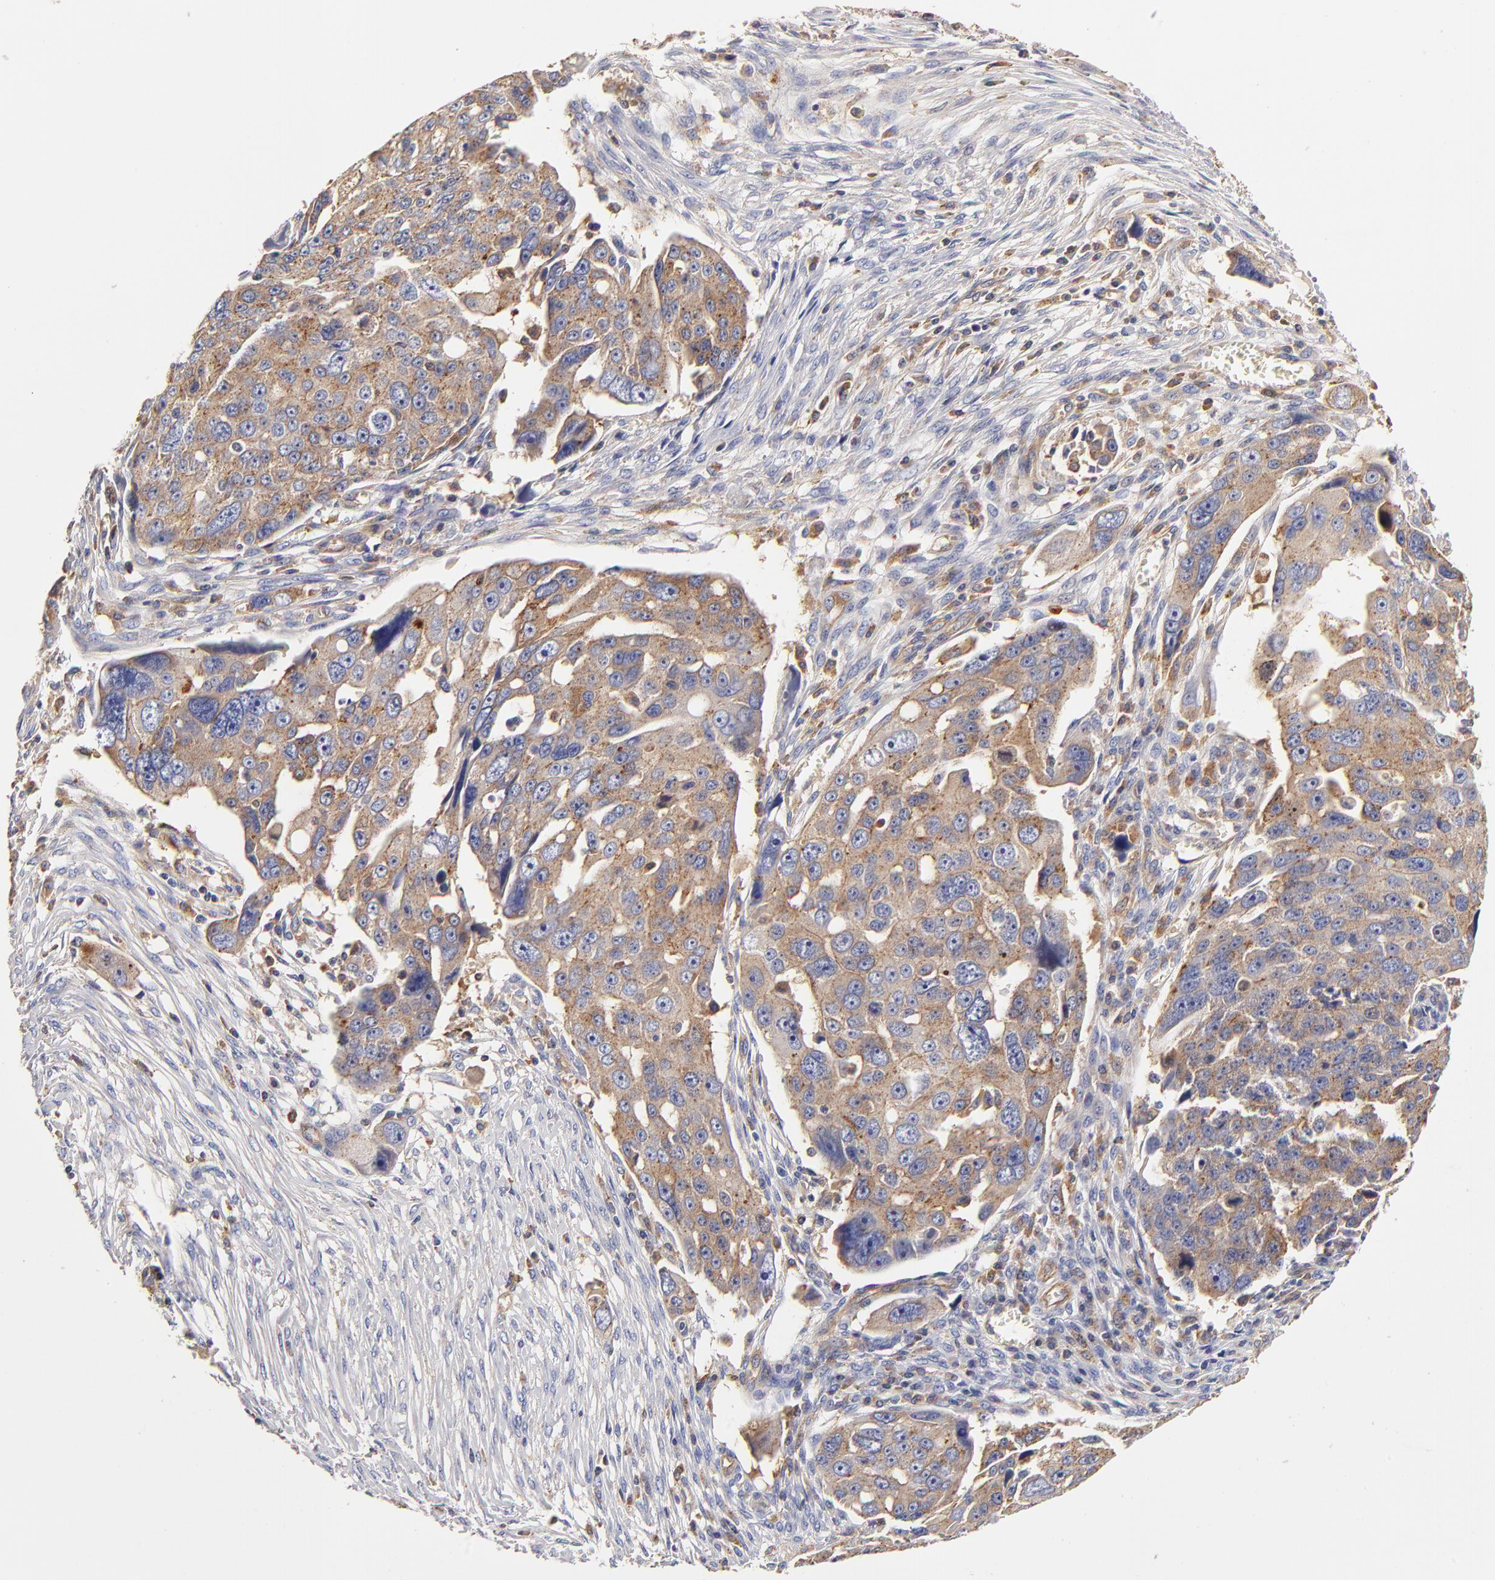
{"staining": {"intensity": "moderate", "quantity": ">75%", "location": "cytoplasmic/membranous"}, "tissue": "ovarian cancer", "cell_type": "Tumor cells", "image_type": "cancer", "snomed": [{"axis": "morphology", "description": "Carcinoma, endometroid"}, {"axis": "topography", "description": "Ovary"}], "caption": "Brown immunohistochemical staining in ovarian cancer demonstrates moderate cytoplasmic/membranous positivity in approximately >75% of tumor cells.", "gene": "CD2AP", "patient": {"sex": "female", "age": 75}}